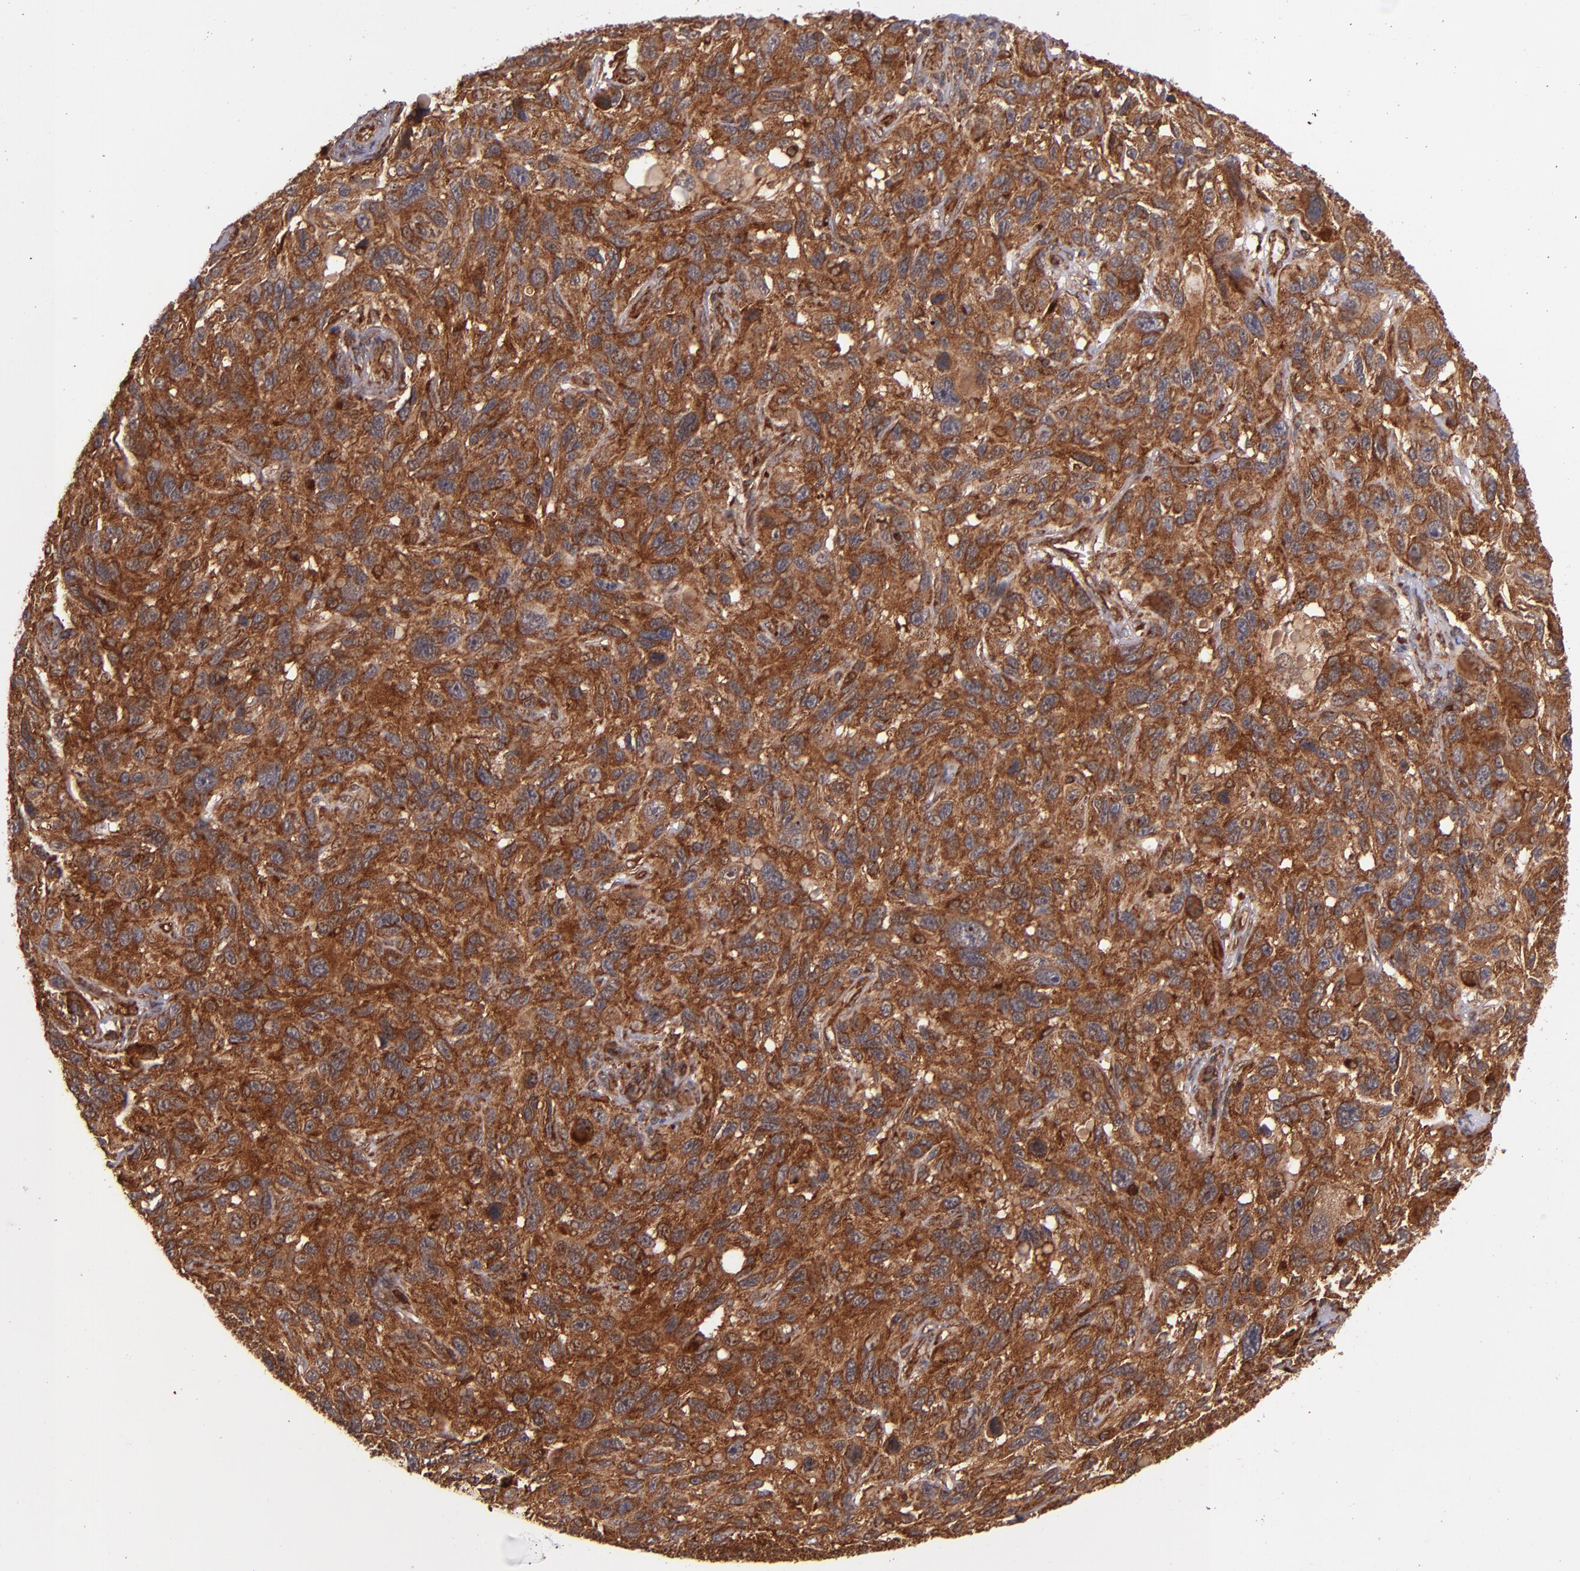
{"staining": {"intensity": "strong", "quantity": ">75%", "location": "cytoplasmic/membranous"}, "tissue": "melanoma", "cell_type": "Tumor cells", "image_type": "cancer", "snomed": [{"axis": "morphology", "description": "Malignant melanoma, NOS"}, {"axis": "topography", "description": "Skin"}], "caption": "Human malignant melanoma stained with a brown dye displays strong cytoplasmic/membranous positive positivity in approximately >75% of tumor cells.", "gene": "STX8", "patient": {"sex": "male", "age": 53}}